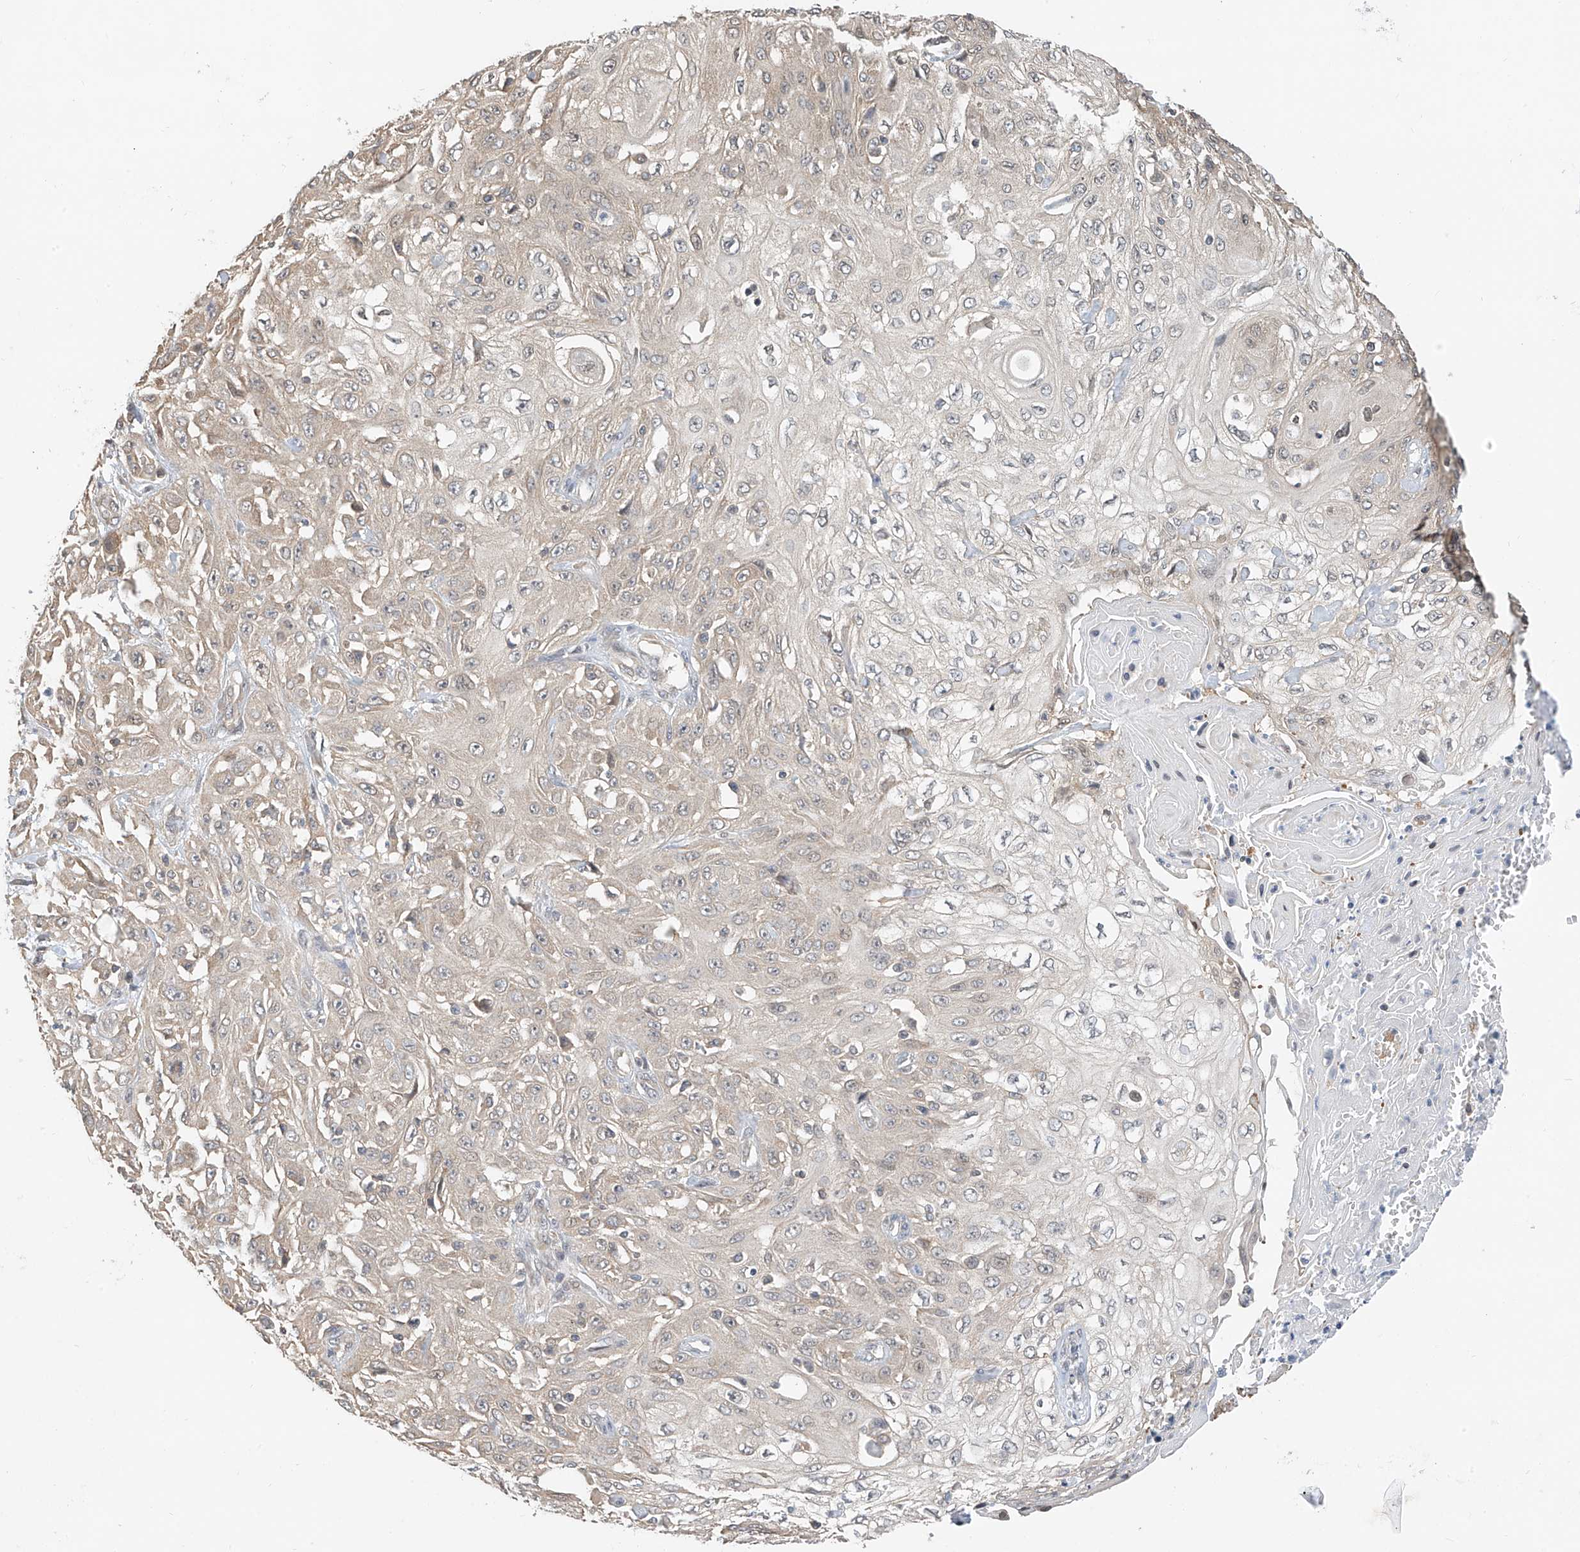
{"staining": {"intensity": "weak", "quantity": "25%-75%", "location": "cytoplasmic/membranous"}, "tissue": "skin cancer", "cell_type": "Tumor cells", "image_type": "cancer", "snomed": [{"axis": "morphology", "description": "Squamous cell carcinoma, NOS"}, {"axis": "morphology", "description": "Squamous cell carcinoma, metastatic, NOS"}, {"axis": "topography", "description": "Skin"}, {"axis": "topography", "description": "Lymph node"}], "caption": "Human skin metastatic squamous cell carcinoma stained with a brown dye exhibits weak cytoplasmic/membranous positive positivity in approximately 25%-75% of tumor cells.", "gene": "PPA2", "patient": {"sex": "male", "age": 75}}